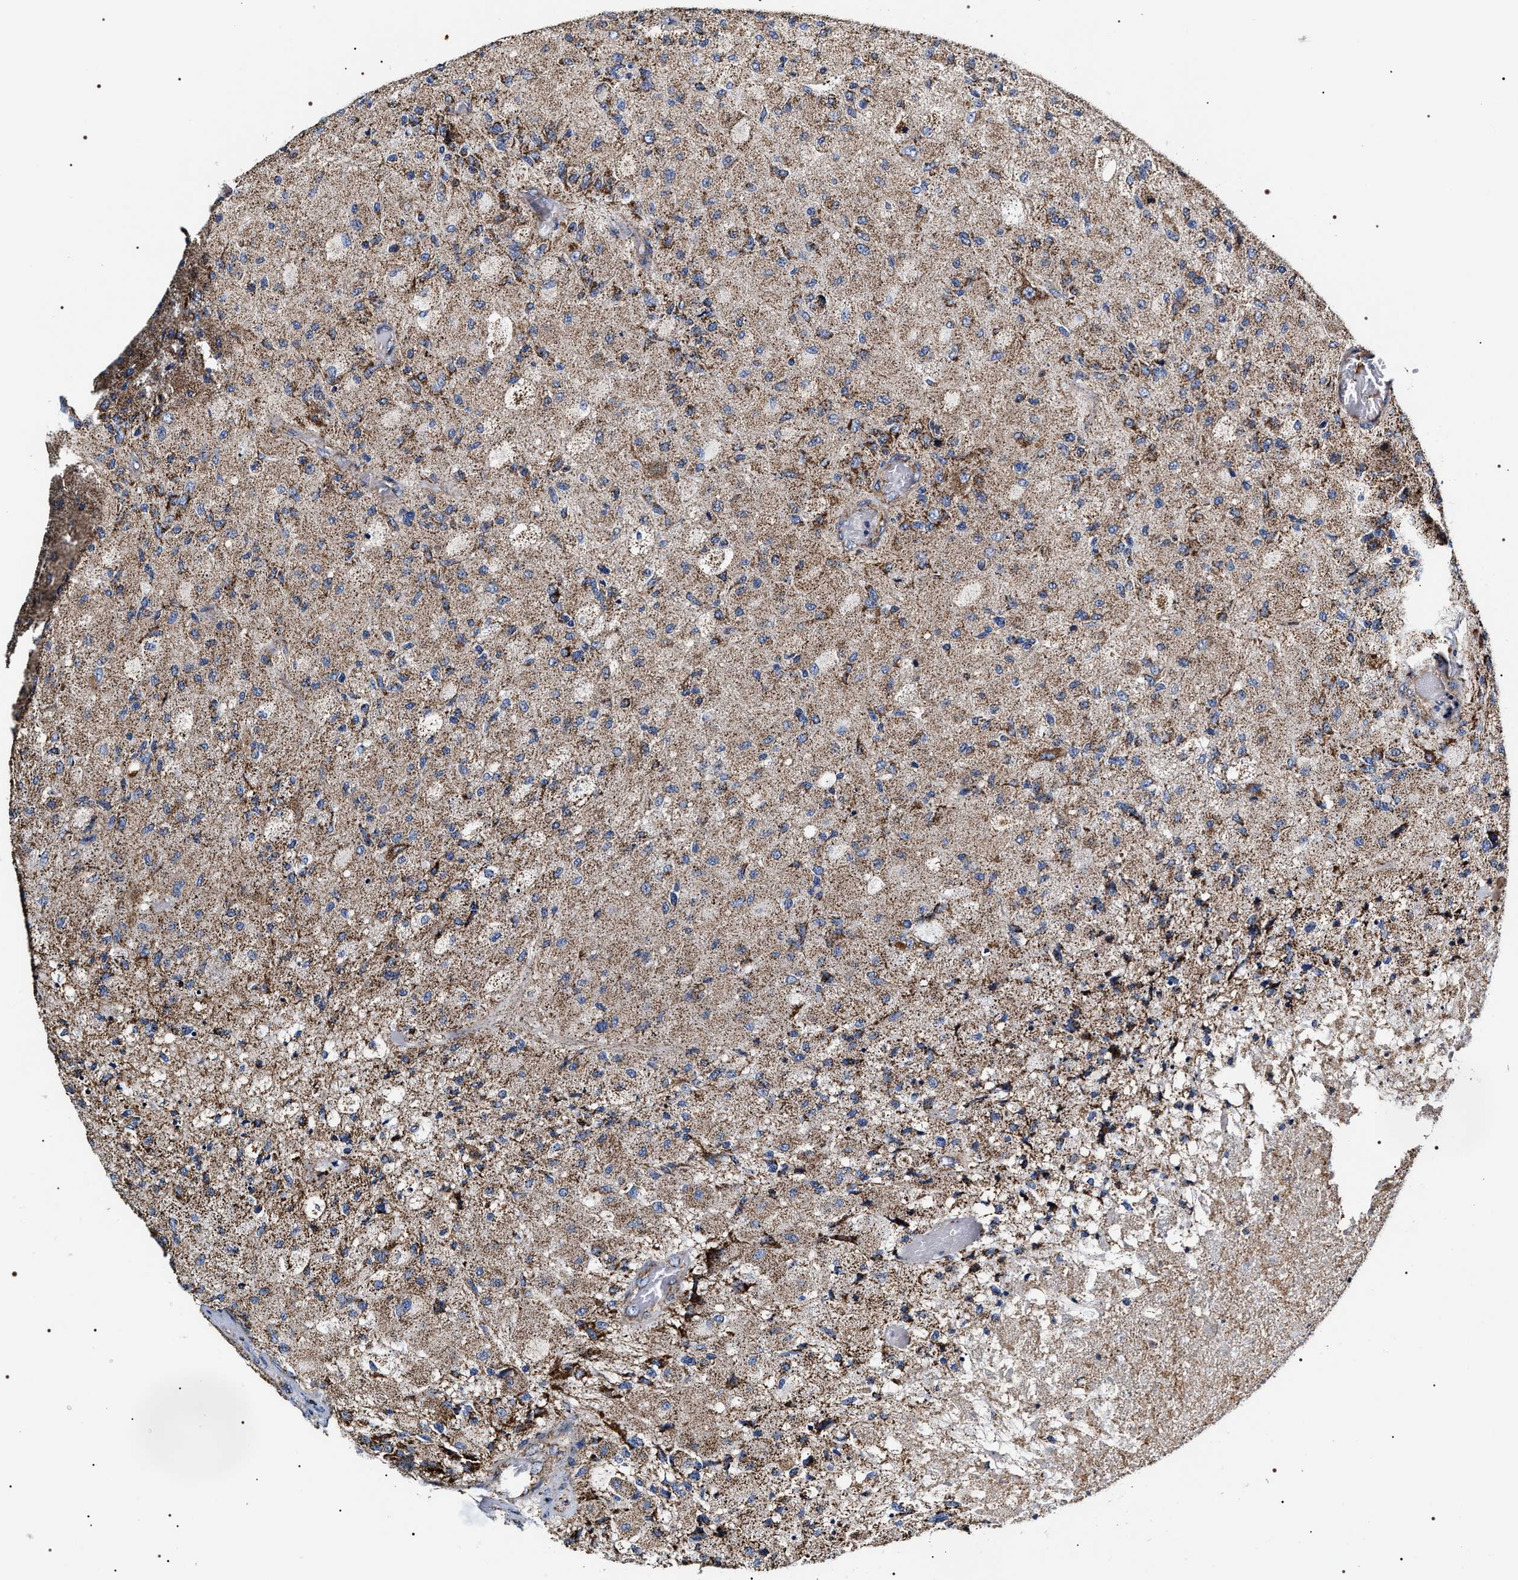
{"staining": {"intensity": "moderate", "quantity": "25%-75%", "location": "cytoplasmic/membranous"}, "tissue": "glioma", "cell_type": "Tumor cells", "image_type": "cancer", "snomed": [{"axis": "morphology", "description": "Normal tissue, NOS"}, {"axis": "morphology", "description": "Glioma, malignant, High grade"}, {"axis": "topography", "description": "Cerebral cortex"}], "caption": "High-grade glioma (malignant) was stained to show a protein in brown. There is medium levels of moderate cytoplasmic/membranous staining in approximately 25%-75% of tumor cells.", "gene": "COG5", "patient": {"sex": "male", "age": 77}}